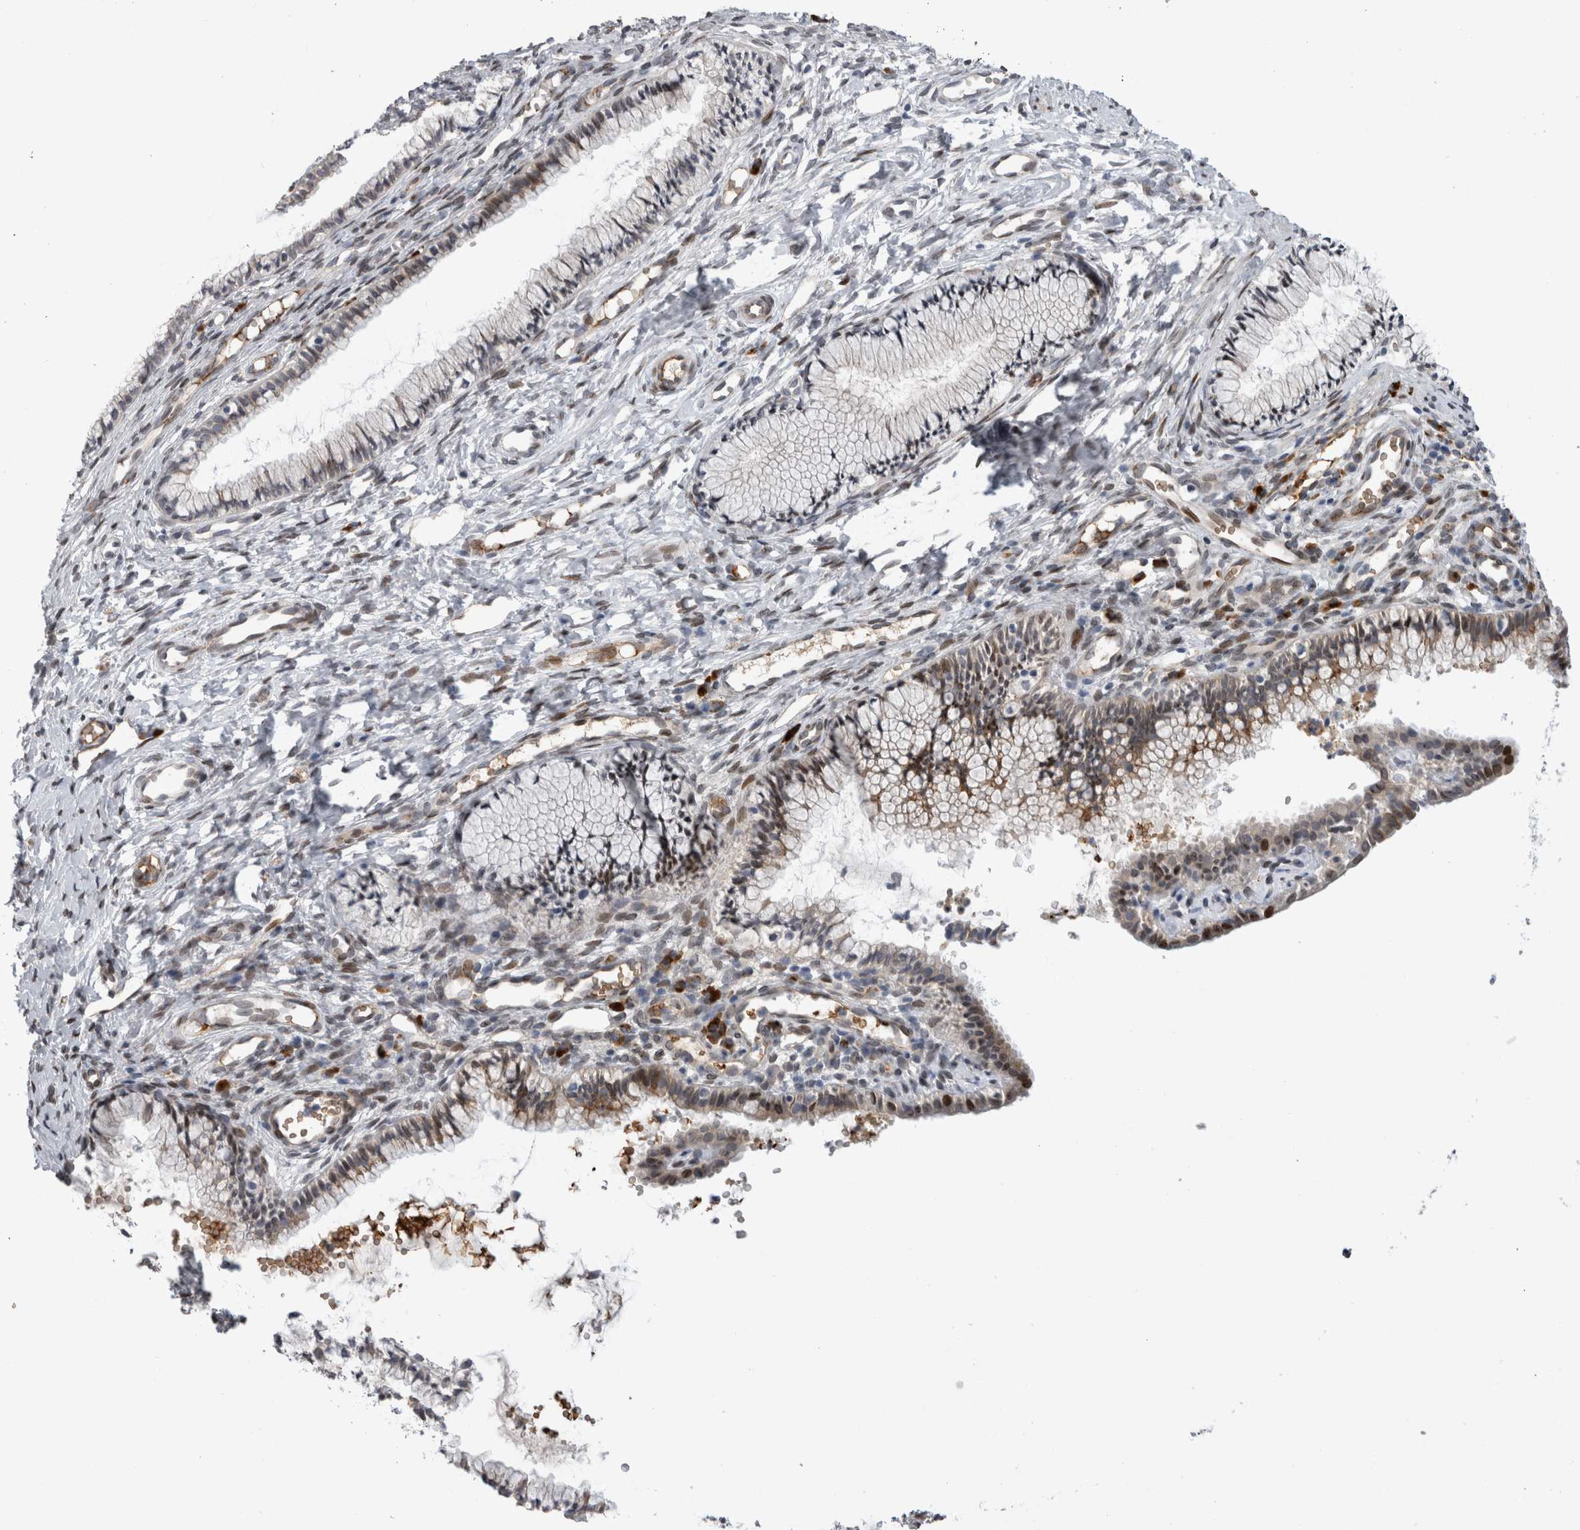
{"staining": {"intensity": "moderate", "quantity": "<25%", "location": "nuclear"}, "tissue": "cervix", "cell_type": "Glandular cells", "image_type": "normal", "snomed": [{"axis": "morphology", "description": "Normal tissue, NOS"}, {"axis": "topography", "description": "Cervix"}], "caption": "The photomicrograph shows a brown stain indicating the presence of a protein in the nuclear of glandular cells in cervix. (Stains: DAB in brown, nuclei in blue, Microscopy: brightfield microscopy at high magnification).", "gene": "DMTN", "patient": {"sex": "female", "age": 27}}